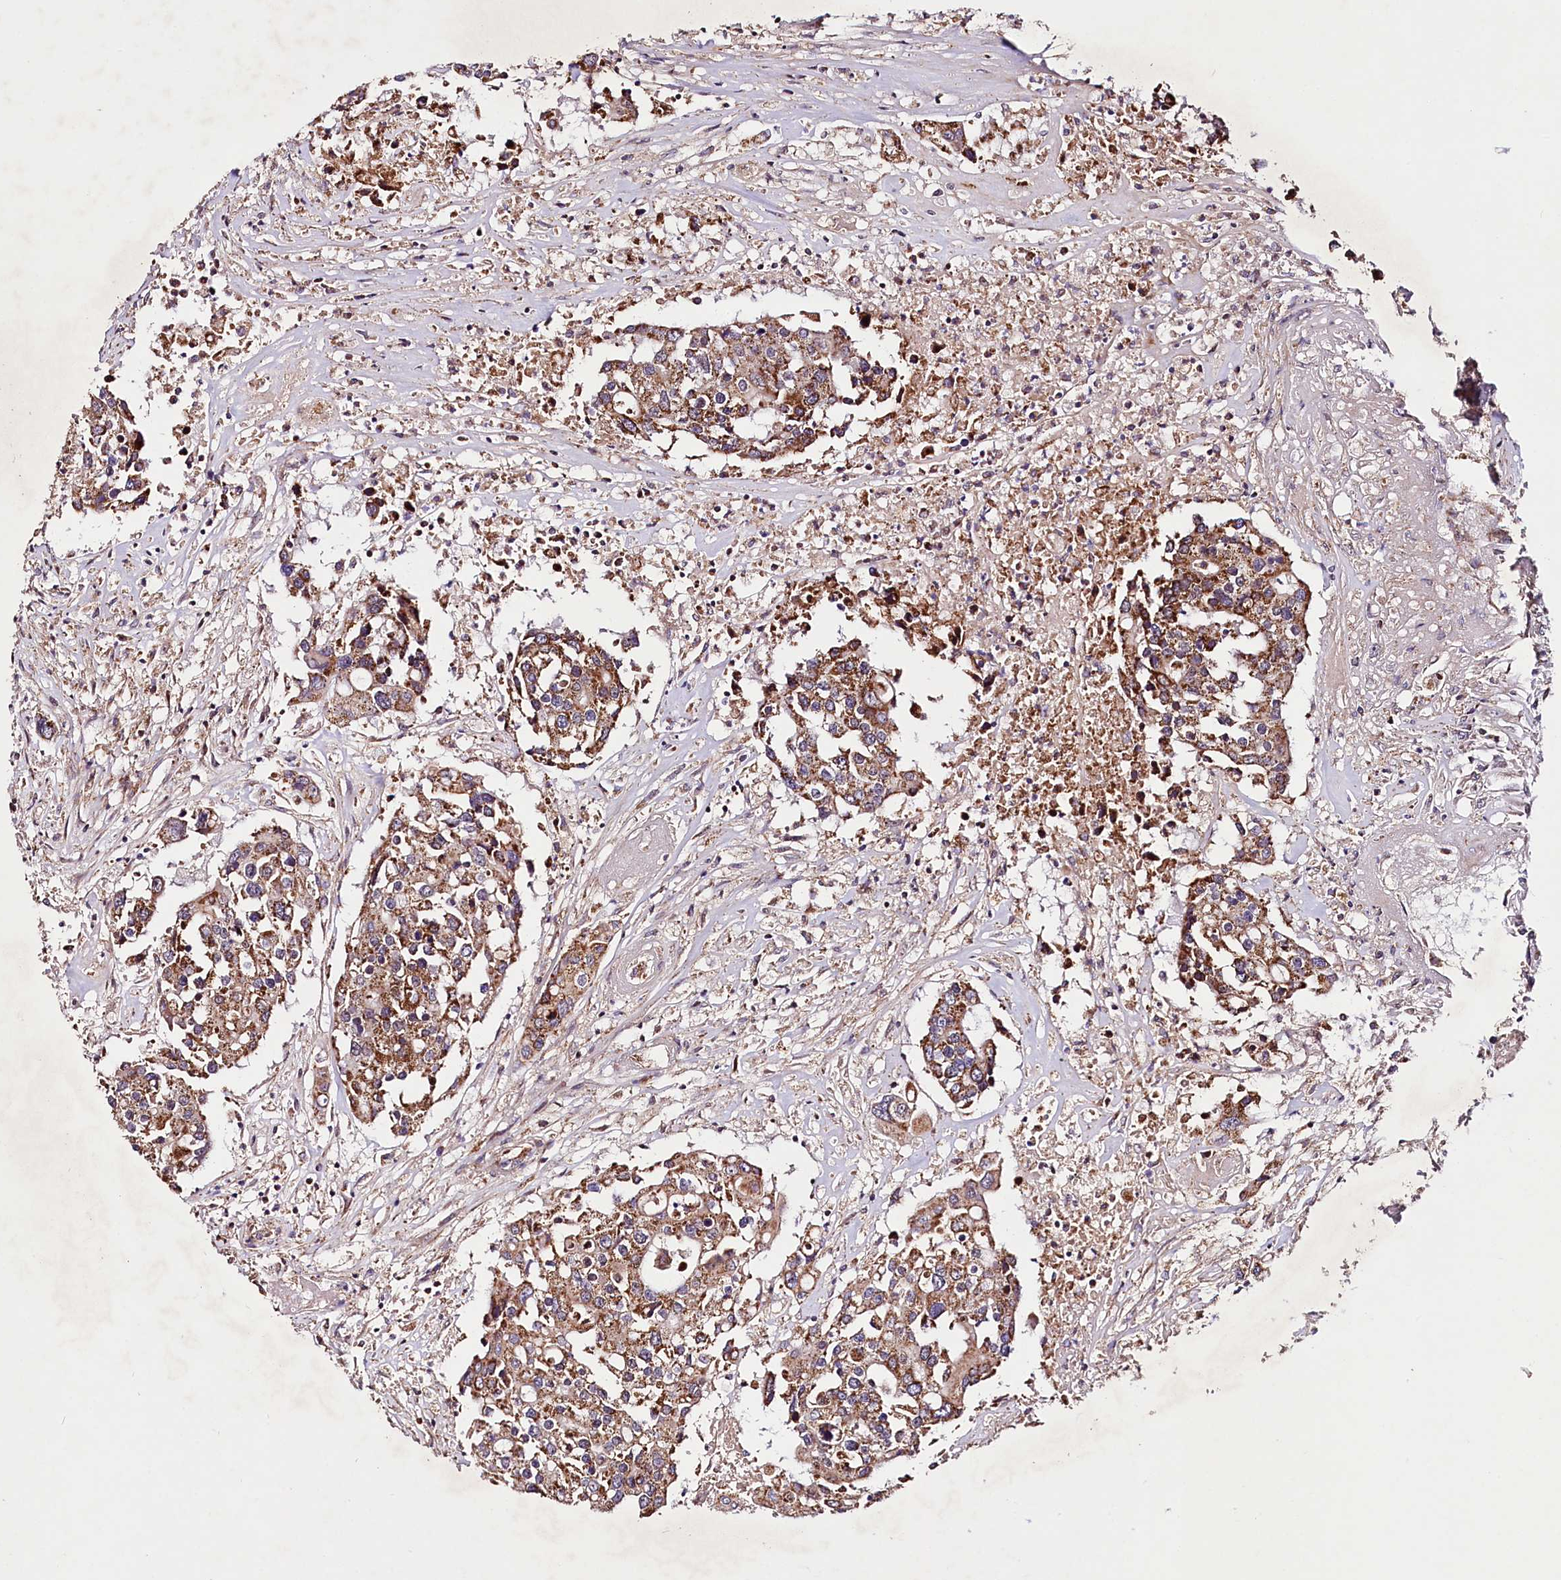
{"staining": {"intensity": "moderate", "quantity": ">75%", "location": "cytoplasmic/membranous"}, "tissue": "colorectal cancer", "cell_type": "Tumor cells", "image_type": "cancer", "snomed": [{"axis": "morphology", "description": "Adenocarcinoma, NOS"}, {"axis": "topography", "description": "Colon"}], "caption": "Tumor cells exhibit medium levels of moderate cytoplasmic/membranous positivity in approximately >75% of cells in colorectal cancer (adenocarcinoma).", "gene": "ST7", "patient": {"sex": "male", "age": 77}}